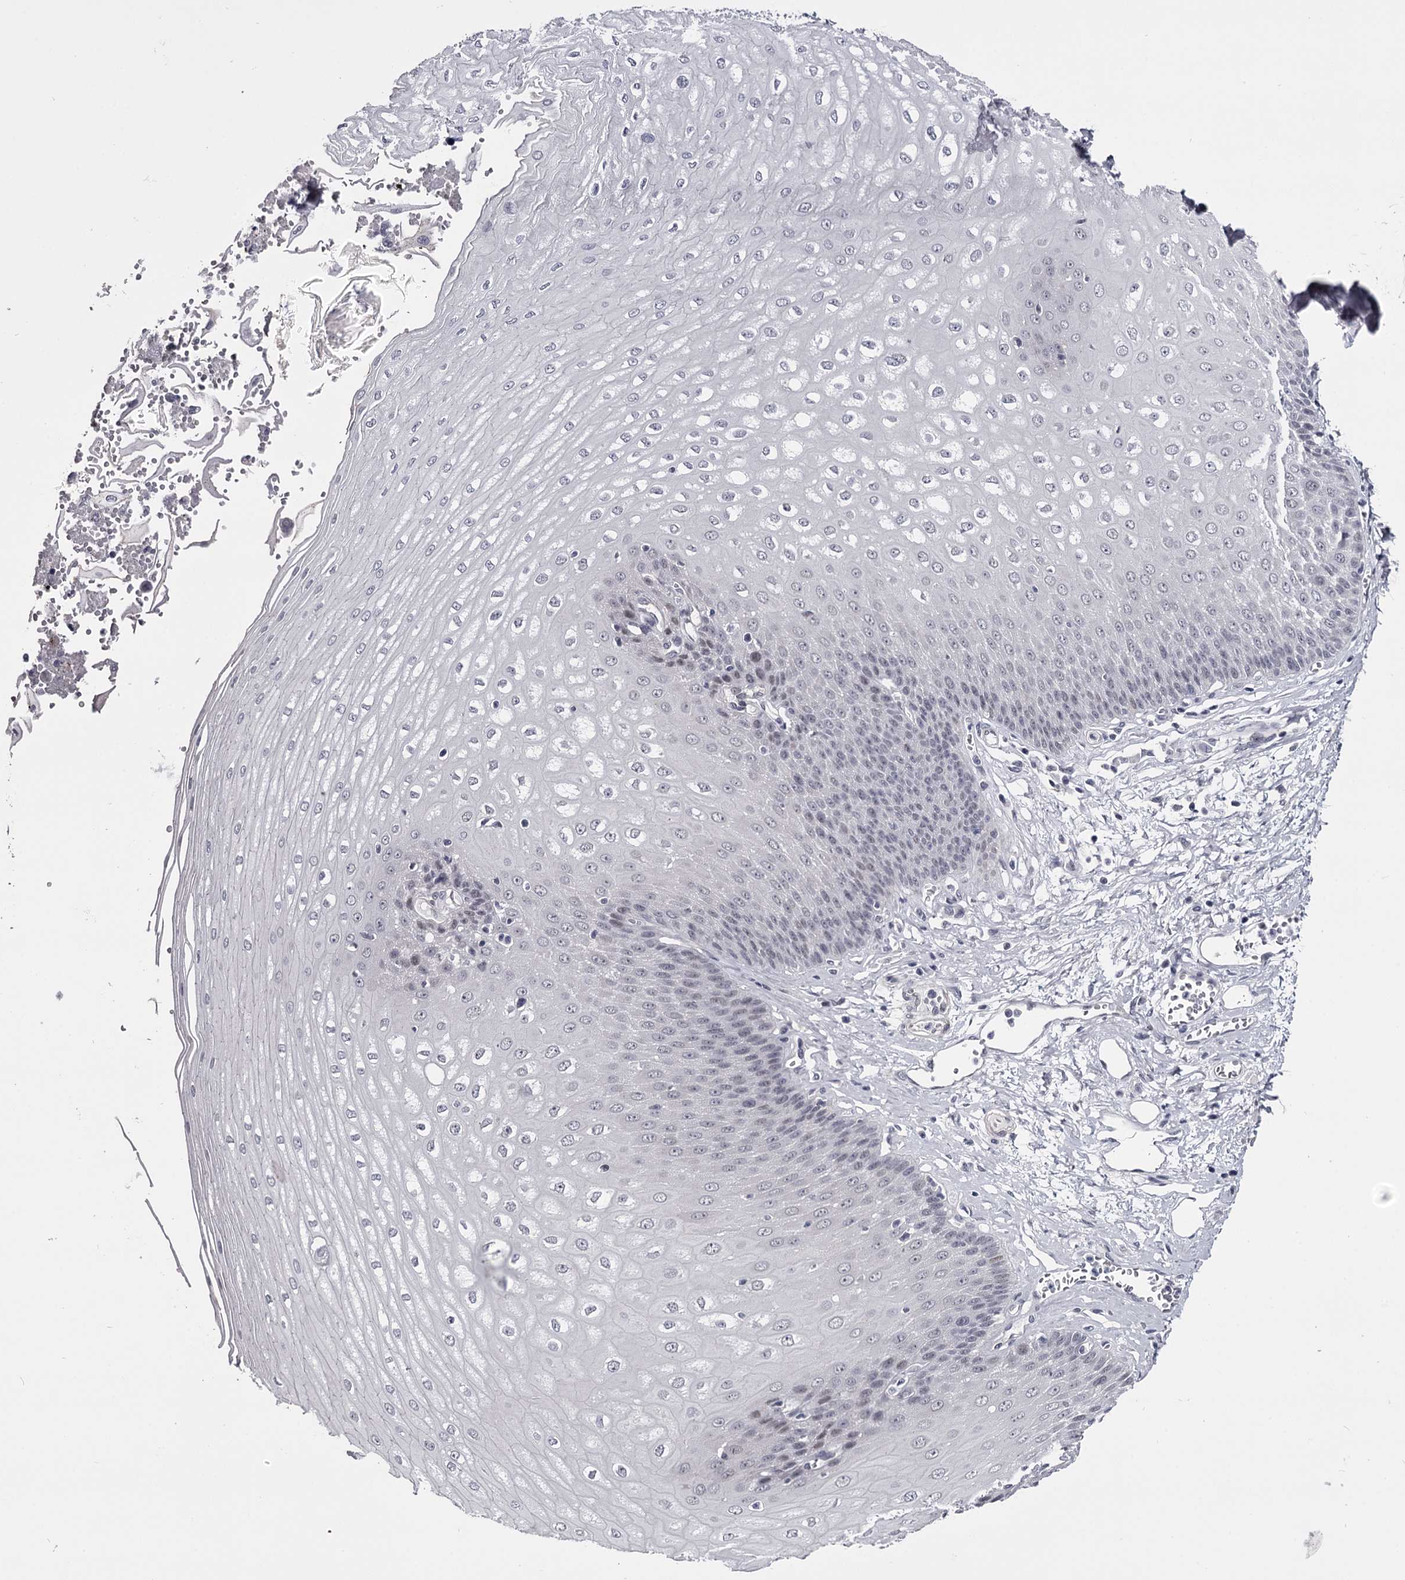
{"staining": {"intensity": "negative", "quantity": "none", "location": "none"}, "tissue": "esophagus", "cell_type": "Squamous epithelial cells", "image_type": "normal", "snomed": [{"axis": "morphology", "description": "Normal tissue, NOS"}, {"axis": "topography", "description": "Esophagus"}], "caption": "Immunohistochemistry of normal human esophagus reveals no expression in squamous epithelial cells.", "gene": "OVOL2", "patient": {"sex": "male", "age": 60}}